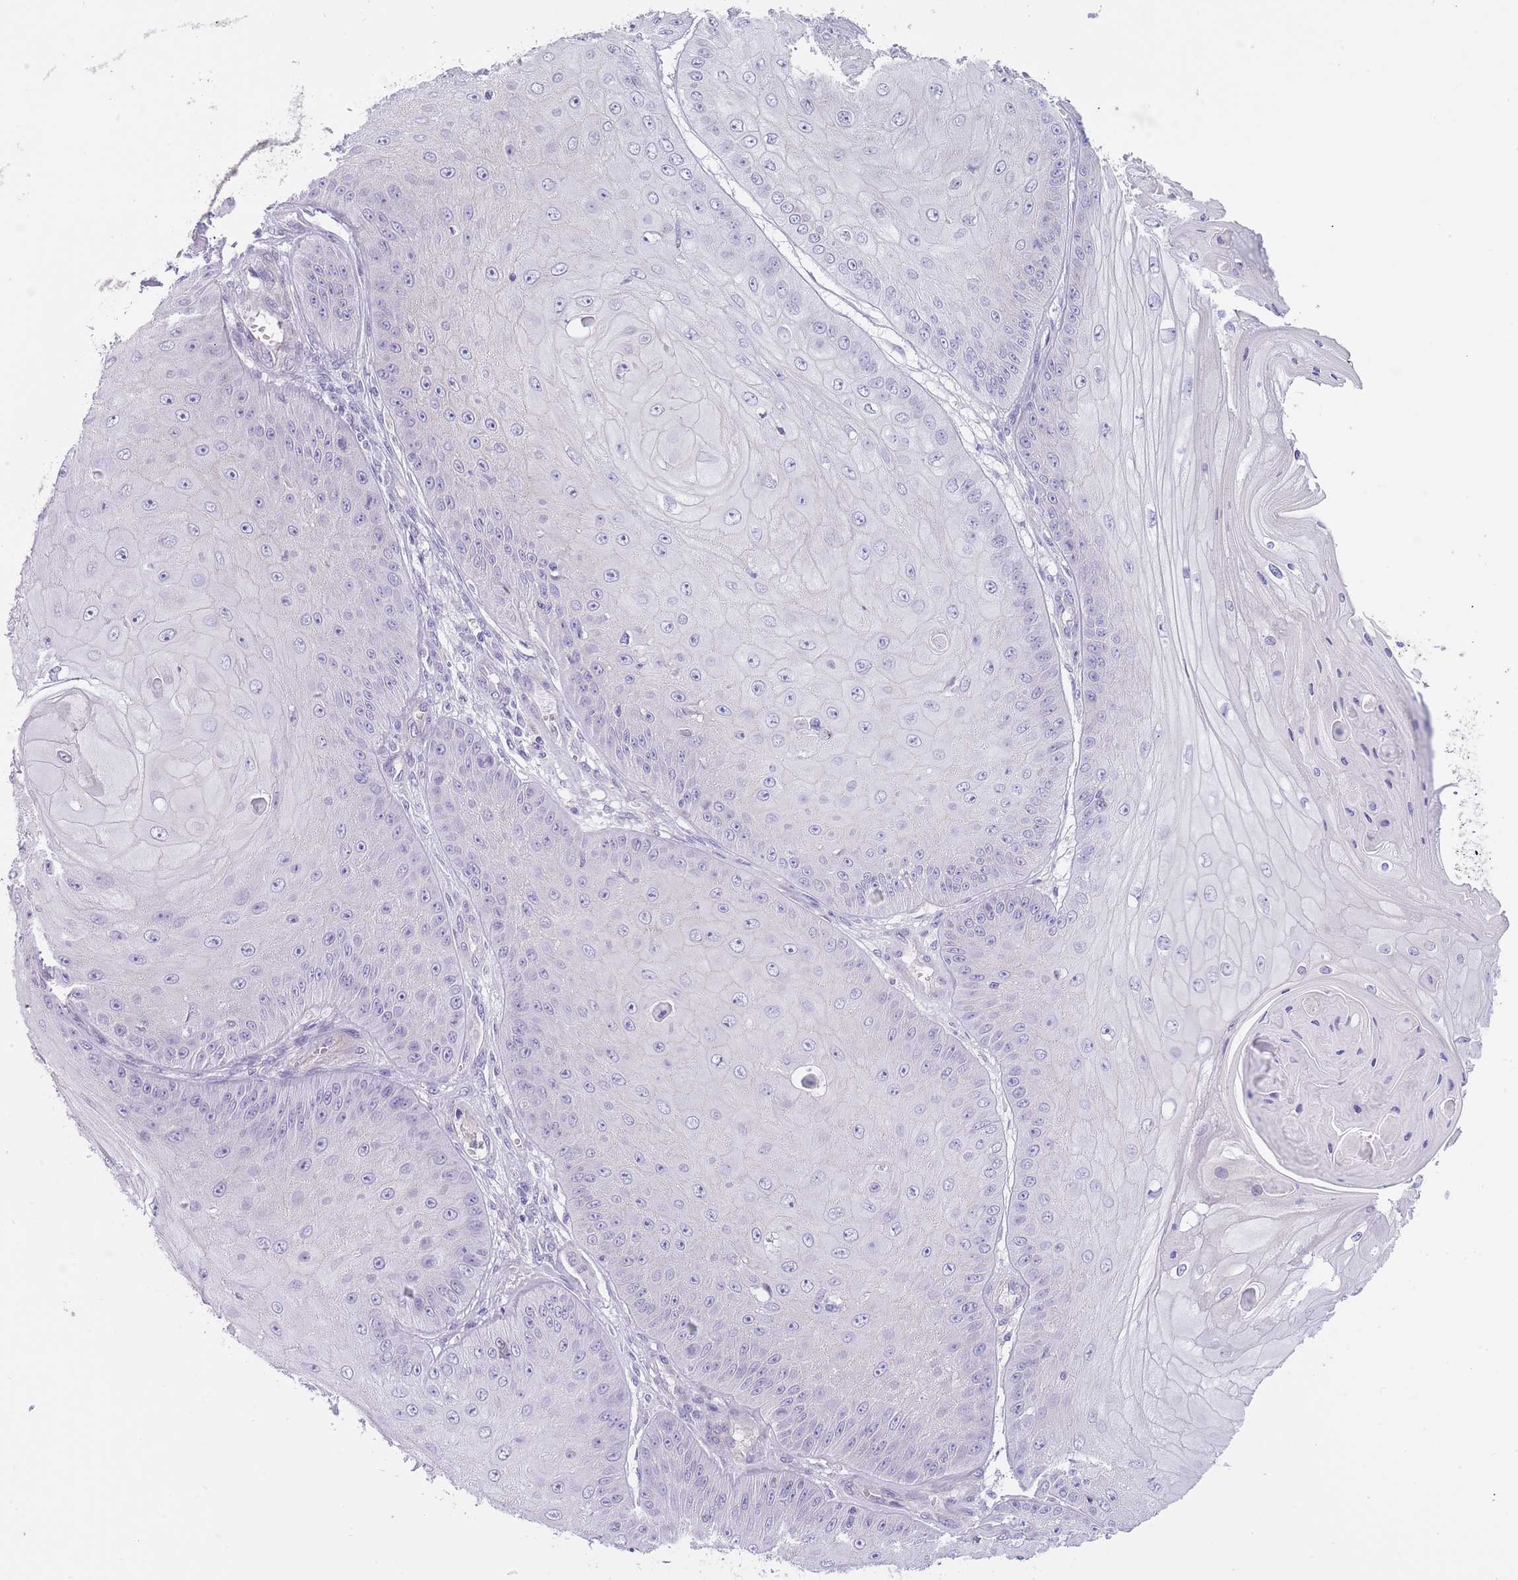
{"staining": {"intensity": "negative", "quantity": "none", "location": "none"}, "tissue": "skin cancer", "cell_type": "Tumor cells", "image_type": "cancer", "snomed": [{"axis": "morphology", "description": "Squamous cell carcinoma, NOS"}, {"axis": "topography", "description": "Skin"}], "caption": "The micrograph shows no significant positivity in tumor cells of squamous cell carcinoma (skin).", "gene": "OR11H12", "patient": {"sex": "male", "age": 70}}